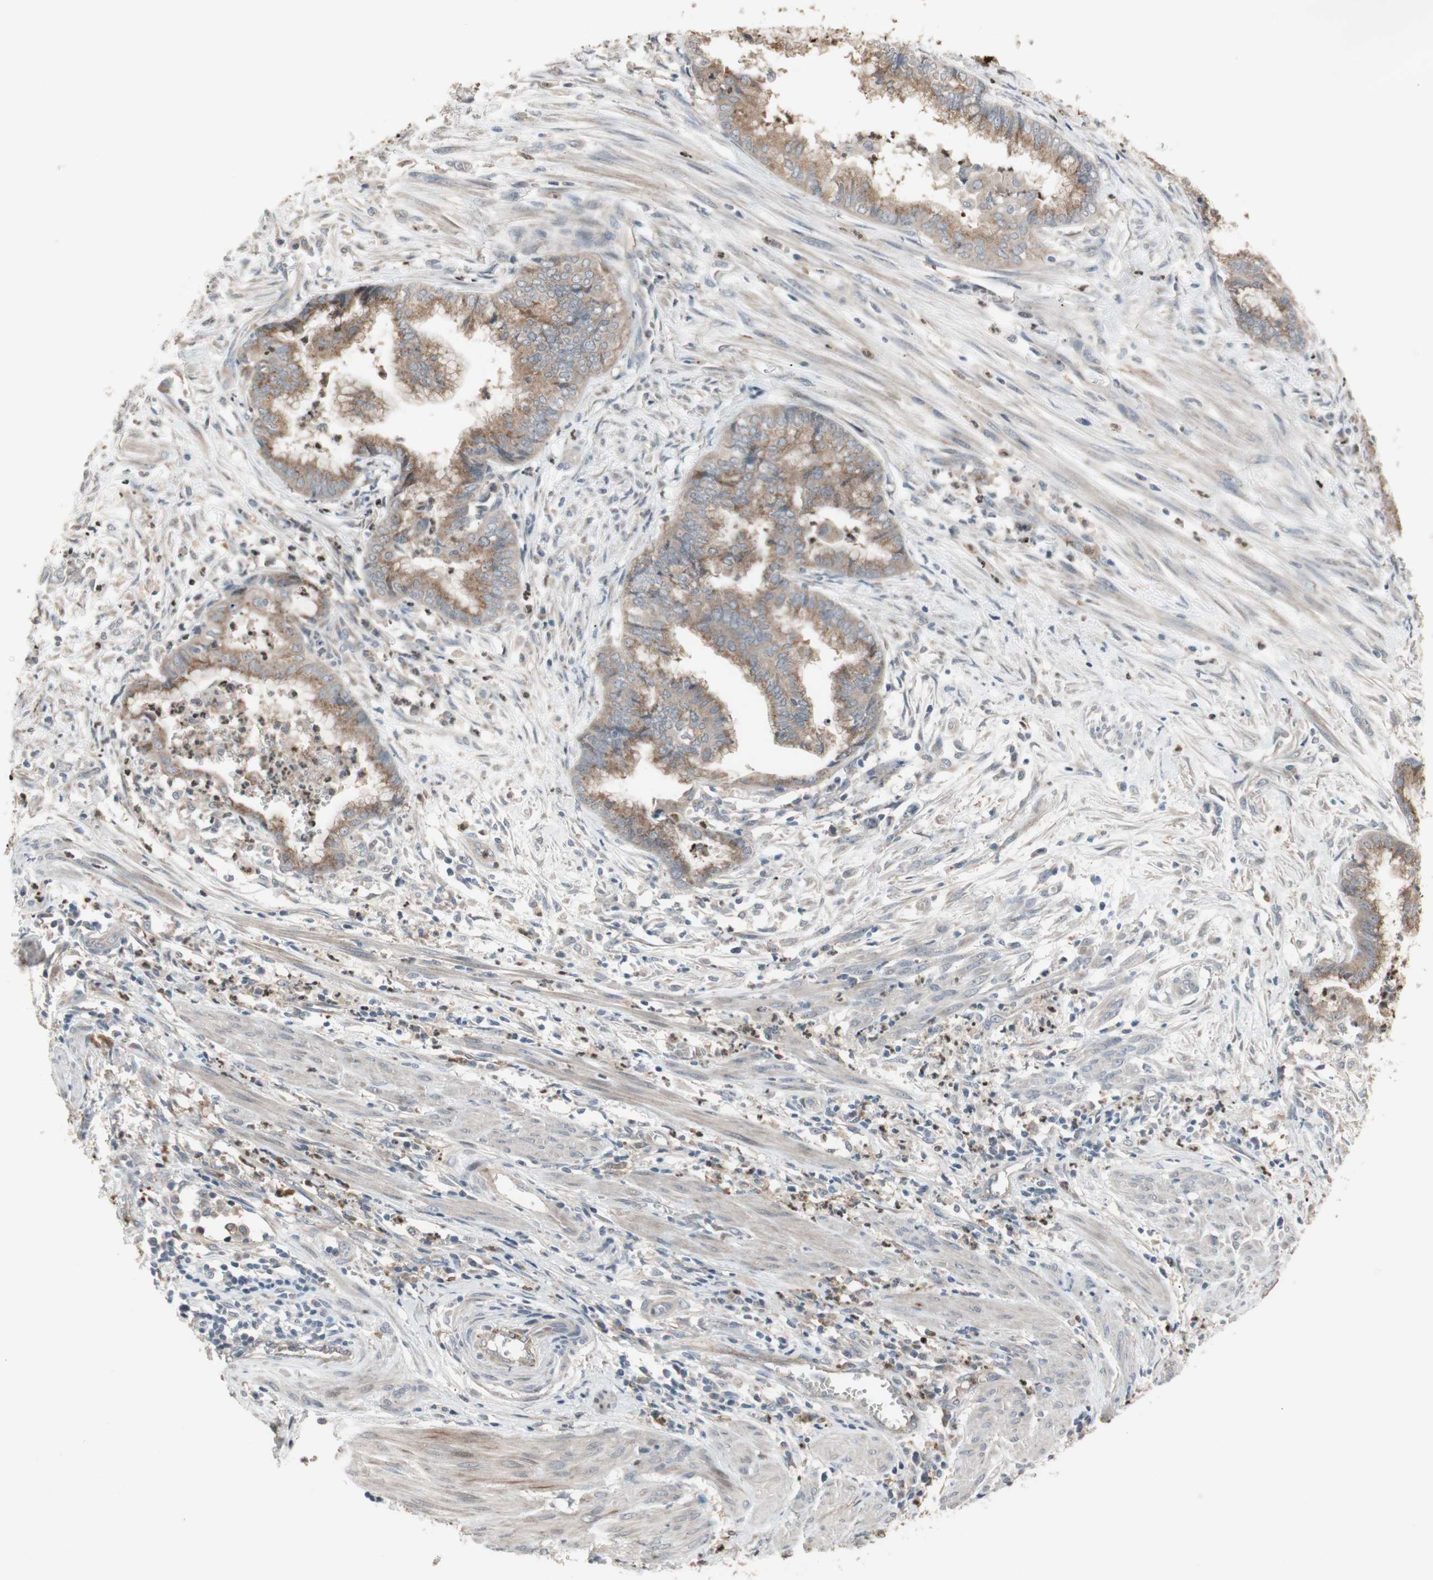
{"staining": {"intensity": "moderate", "quantity": ">75%", "location": "cytoplasmic/membranous"}, "tissue": "endometrial cancer", "cell_type": "Tumor cells", "image_type": "cancer", "snomed": [{"axis": "morphology", "description": "Necrosis, NOS"}, {"axis": "morphology", "description": "Adenocarcinoma, NOS"}, {"axis": "topography", "description": "Endometrium"}], "caption": "A high-resolution image shows immunohistochemistry staining of endometrial cancer (adenocarcinoma), which demonstrates moderate cytoplasmic/membranous expression in about >75% of tumor cells.", "gene": "SNX4", "patient": {"sex": "female", "age": 79}}